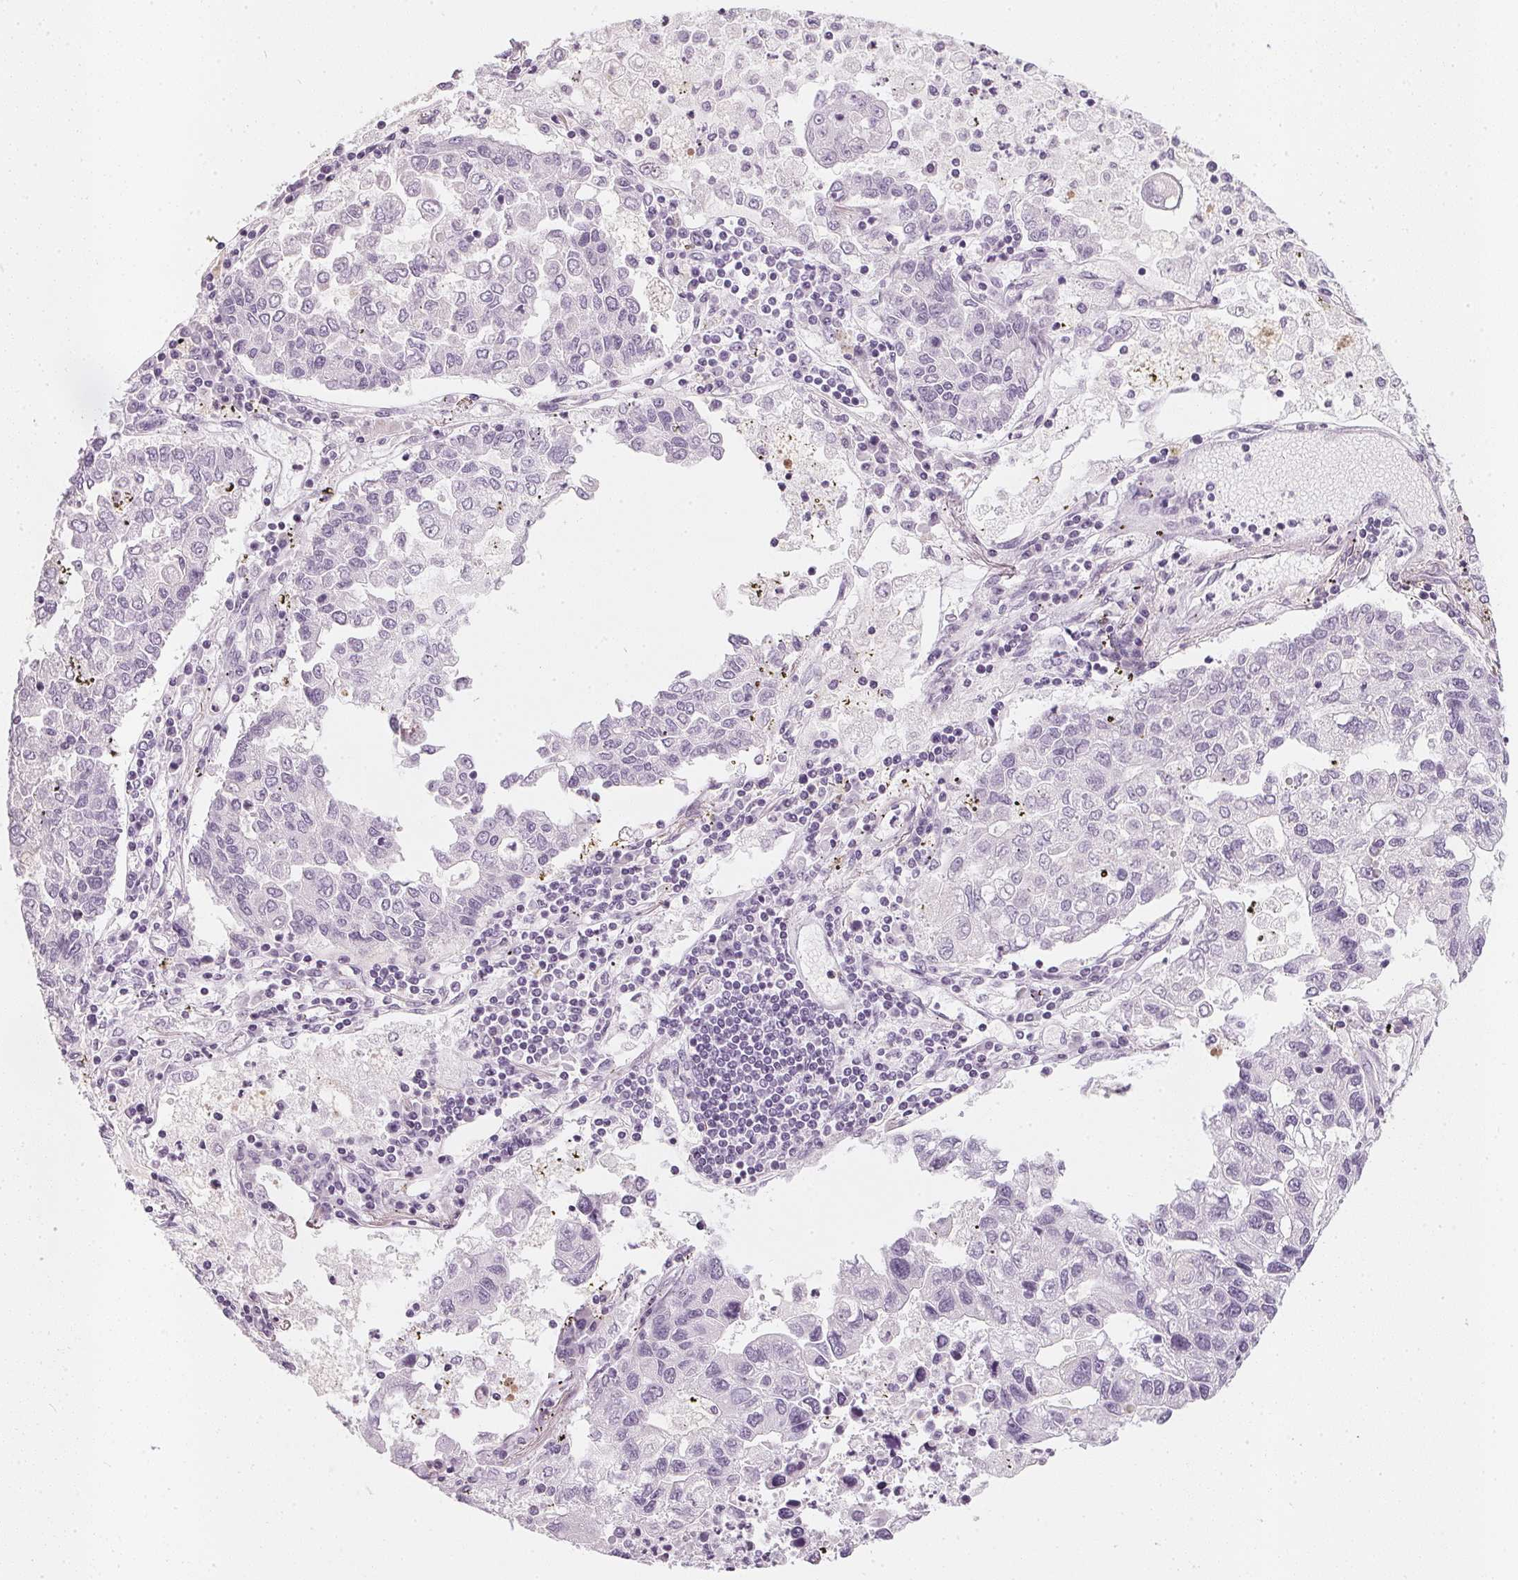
{"staining": {"intensity": "negative", "quantity": "none", "location": "none"}, "tissue": "lung cancer", "cell_type": "Tumor cells", "image_type": "cancer", "snomed": [{"axis": "morphology", "description": "Adenocarcinoma, NOS"}, {"axis": "topography", "description": "Bronchus"}, {"axis": "topography", "description": "Lung"}], "caption": "This is an IHC micrograph of lung cancer (adenocarcinoma). There is no expression in tumor cells.", "gene": "CHST4", "patient": {"sex": "female", "age": 51}}